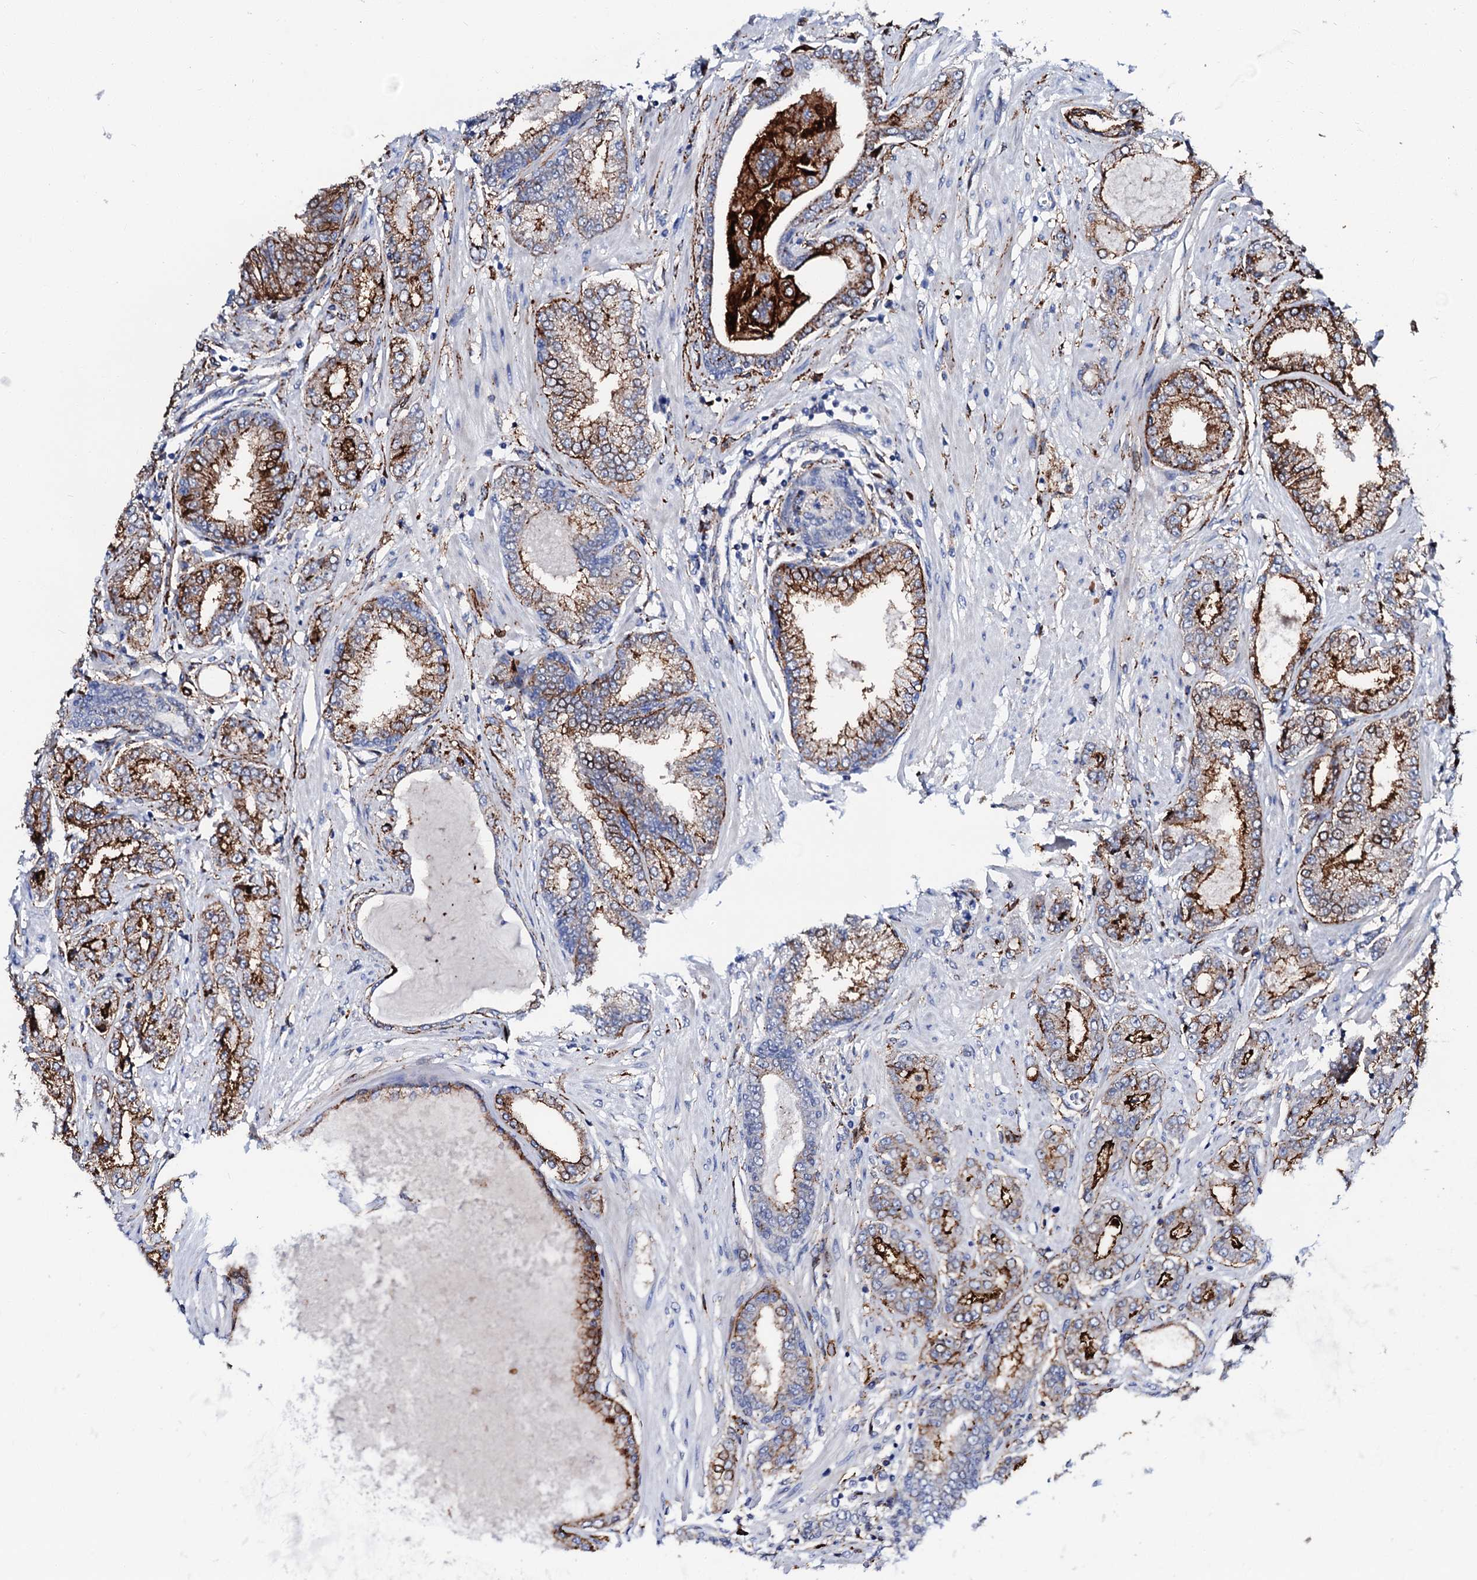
{"staining": {"intensity": "strong", "quantity": "25%-75%", "location": "cytoplasmic/membranous"}, "tissue": "prostate cancer", "cell_type": "Tumor cells", "image_type": "cancer", "snomed": [{"axis": "morphology", "description": "Adenocarcinoma, Low grade"}, {"axis": "topography", "description": "Prostate"}], "caption": "Immunohistochemical staining of human prostate cancer reveals high levels of strong cytoplasmic/membranous protein positivity in approximately 25%-75% of tumor cells.", "gene": "MED13L", "patient": {"sex": "male", "age": 63}}